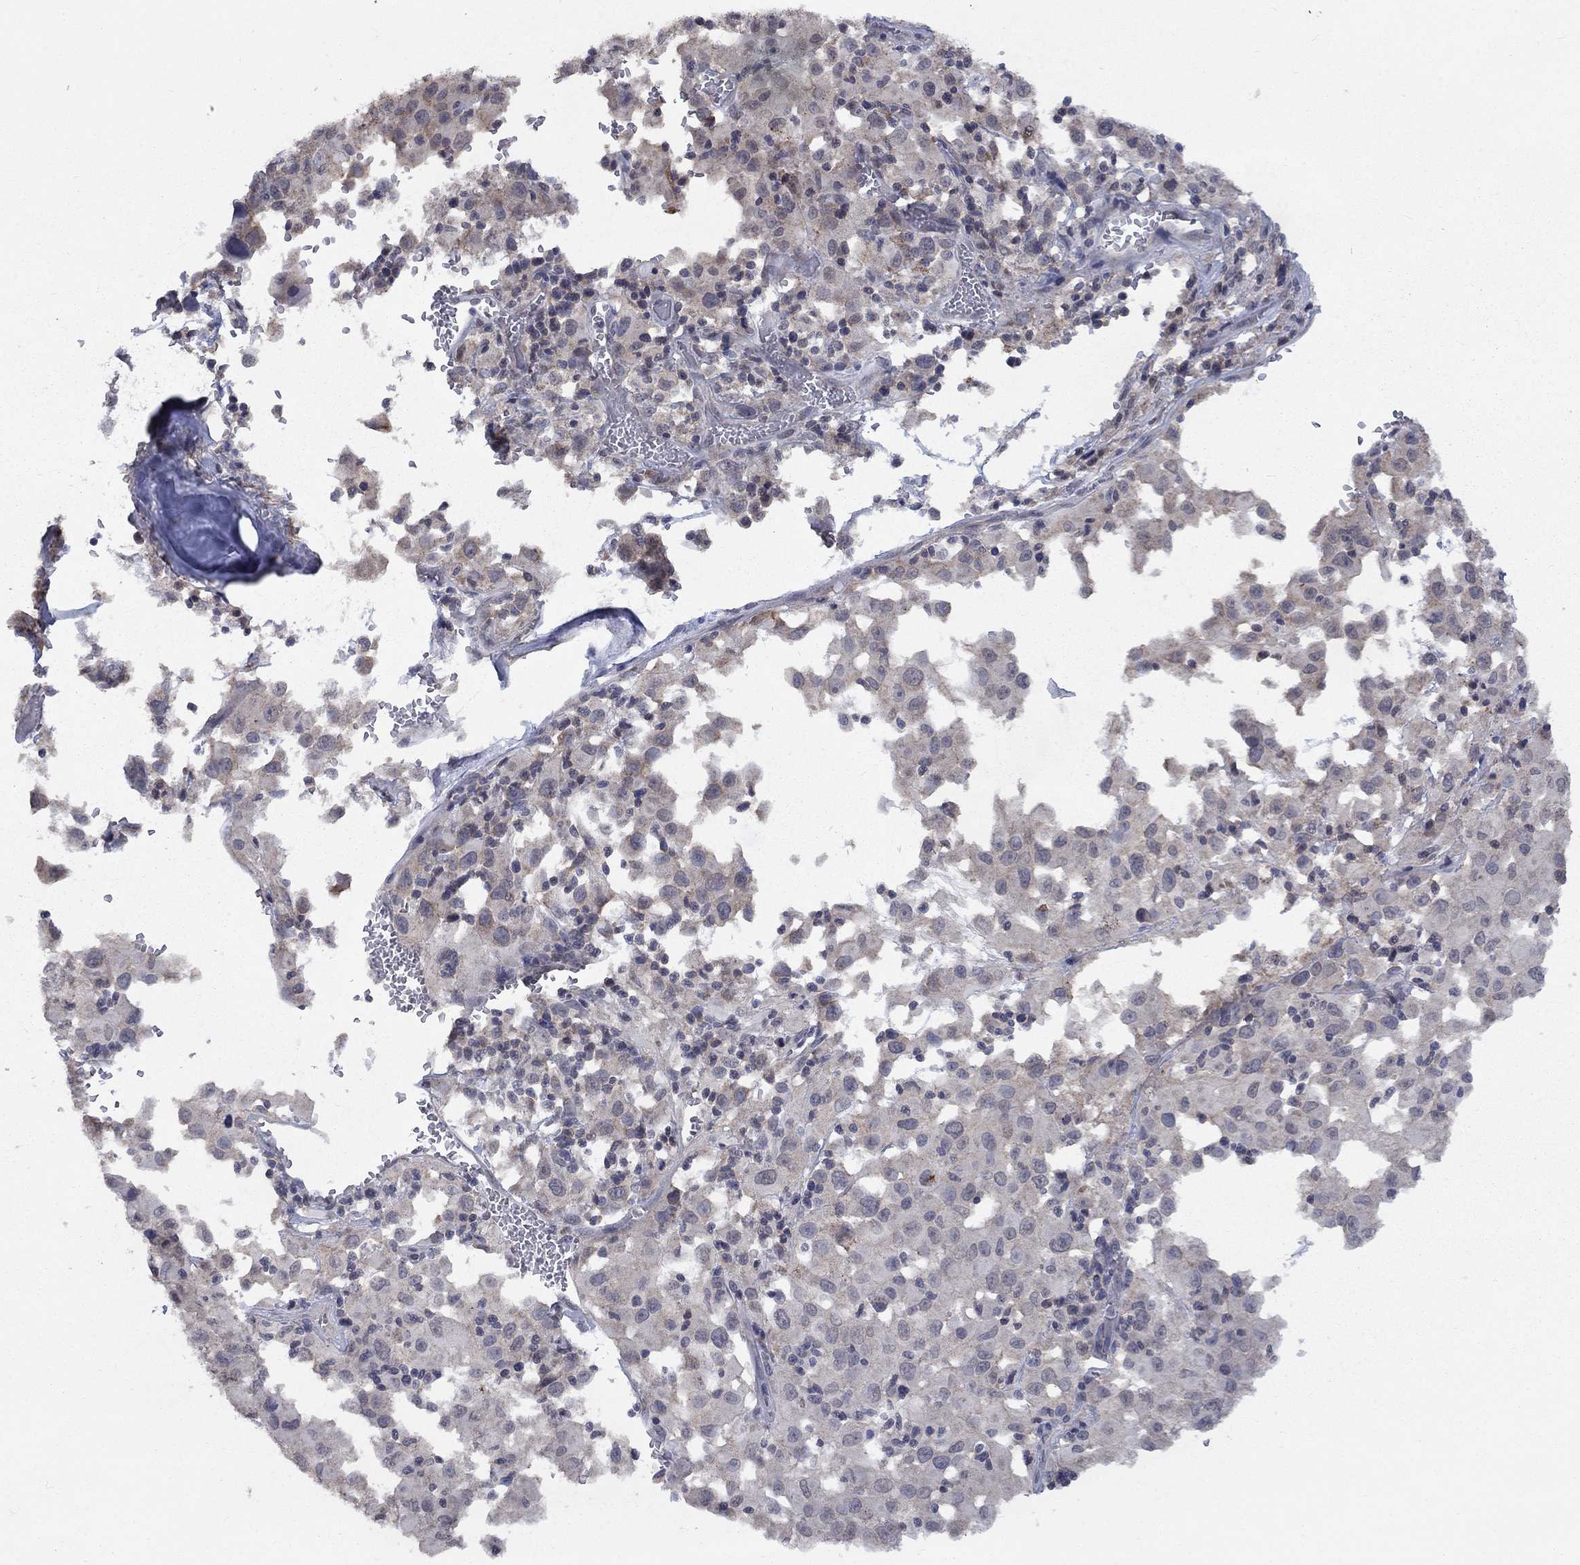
{"staining": {"intensity": "weak", "quantity": "<25%", "location": "cytoplasmic/membranous"}, "tissue": "melanoma", "cell_type": "Tumor cells", "image_type": "cancer", "snomed": [{"axis": "morphology", "description": "Malignant melanoma, Metastatic site"}, {"axis": "topography", "description": "Lymph node"}], "caption": "Immunohistochemistry micrograph of human malignant melanoma (metastatic site) stained for a protein (brown), which demonstrates no positivity in tumor cells.", "gene": "SPATA33", "patient": {"sex": "male", "age": 50}}